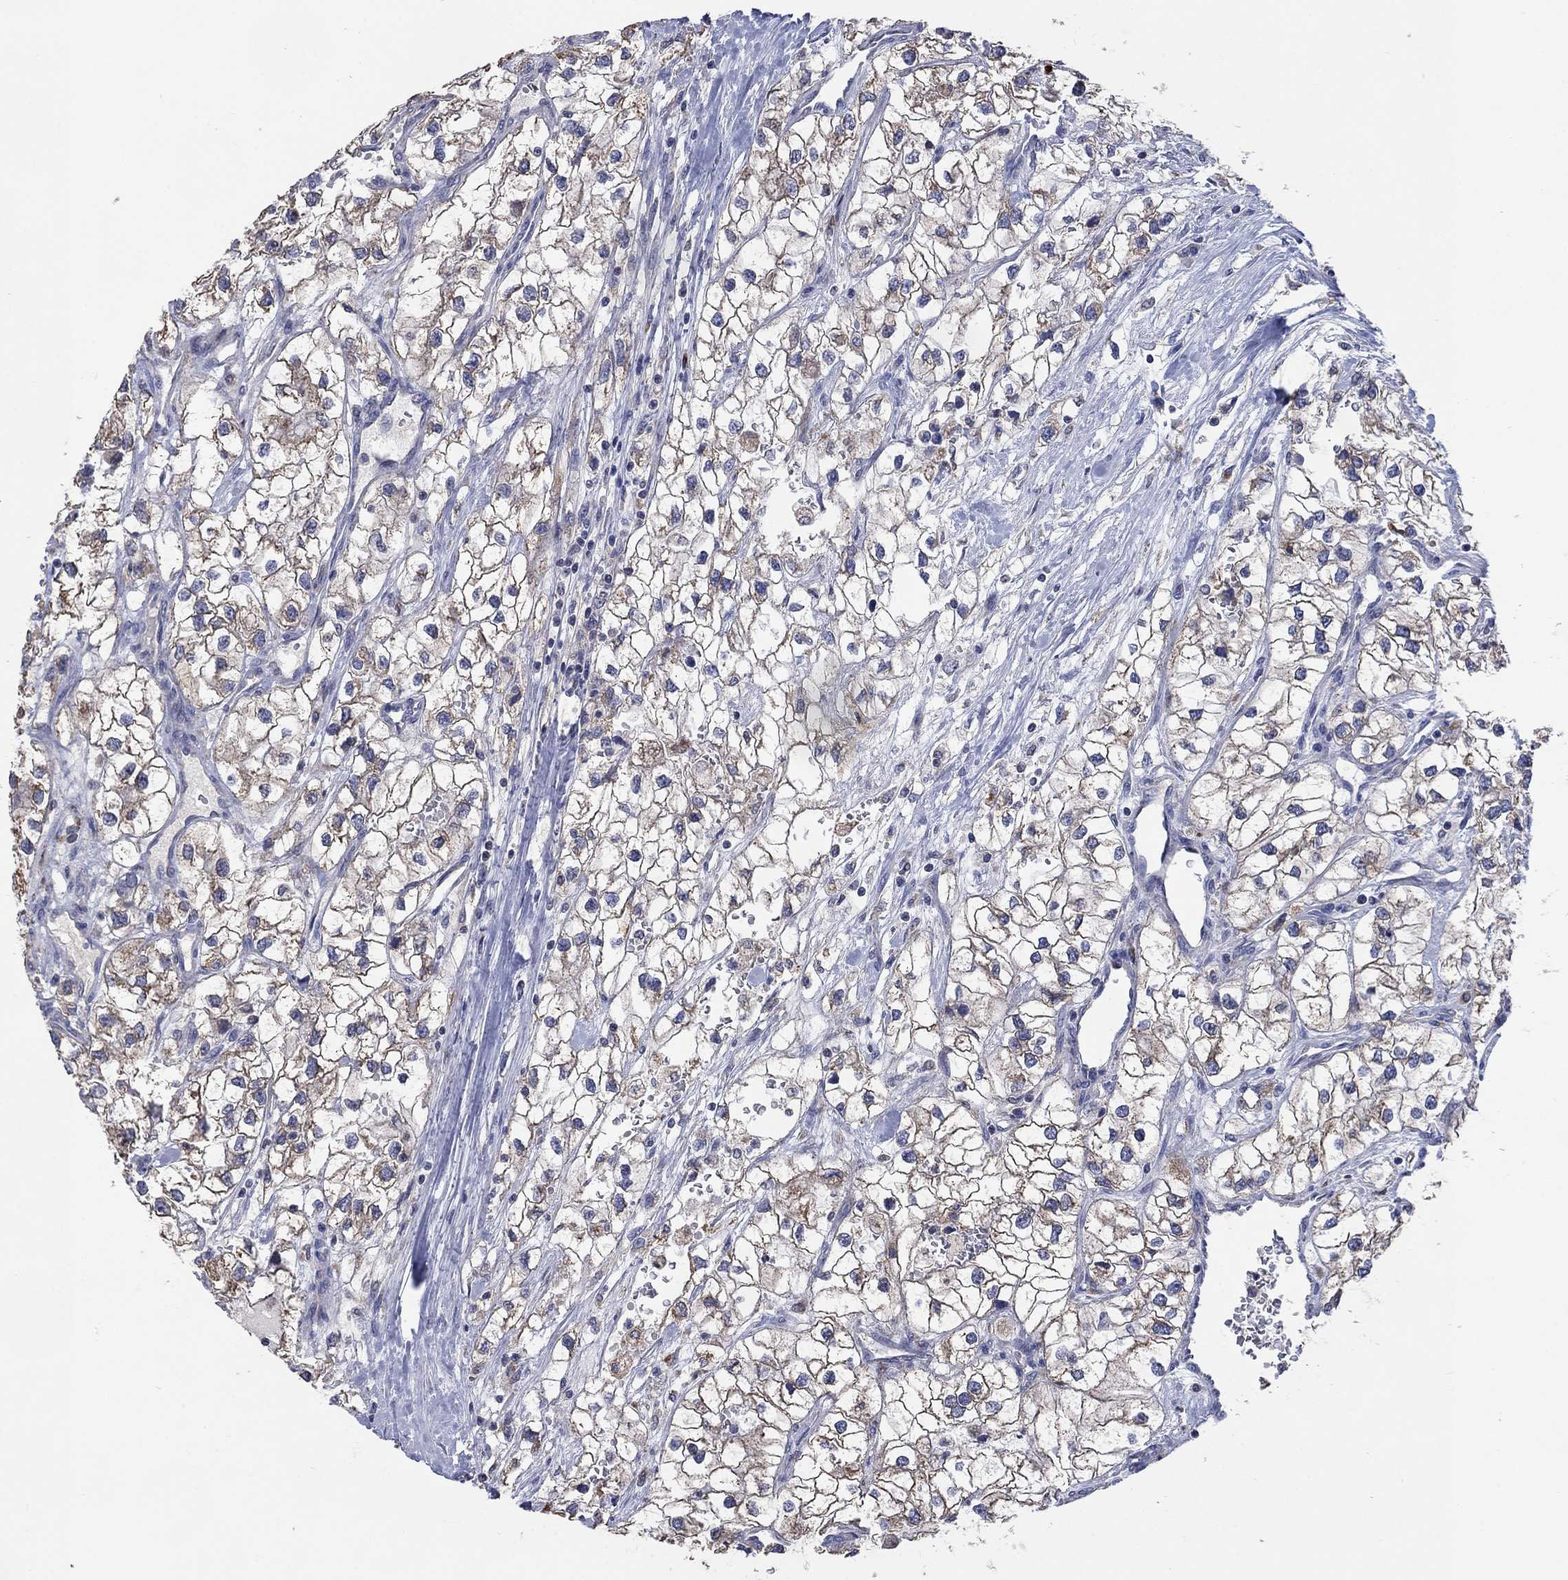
{"staining": {"intensity": "moderate", "quantity": "25%-75%", "location": "cytoplasmic/membranous"}, "tissue": "renal cancer", "cell_type": "Tumor cells", "image_type": "cancer", "snomed": [{"axis": "morphology", "description": "Adenocarcinoma, NOS"}, {"axis": "topography", "description": "Kidney"}], "caption": "Immunohistochemistry (DAB (3,3'-diaminobenzidine)) staining of human adenocarcinoma (renal) shows moderate cytoplasmic/membranous protein positivity in about 25%-75% of tumor cells.", "gene": "UGT8", "patient": {"sex": "male", "age": 59}}